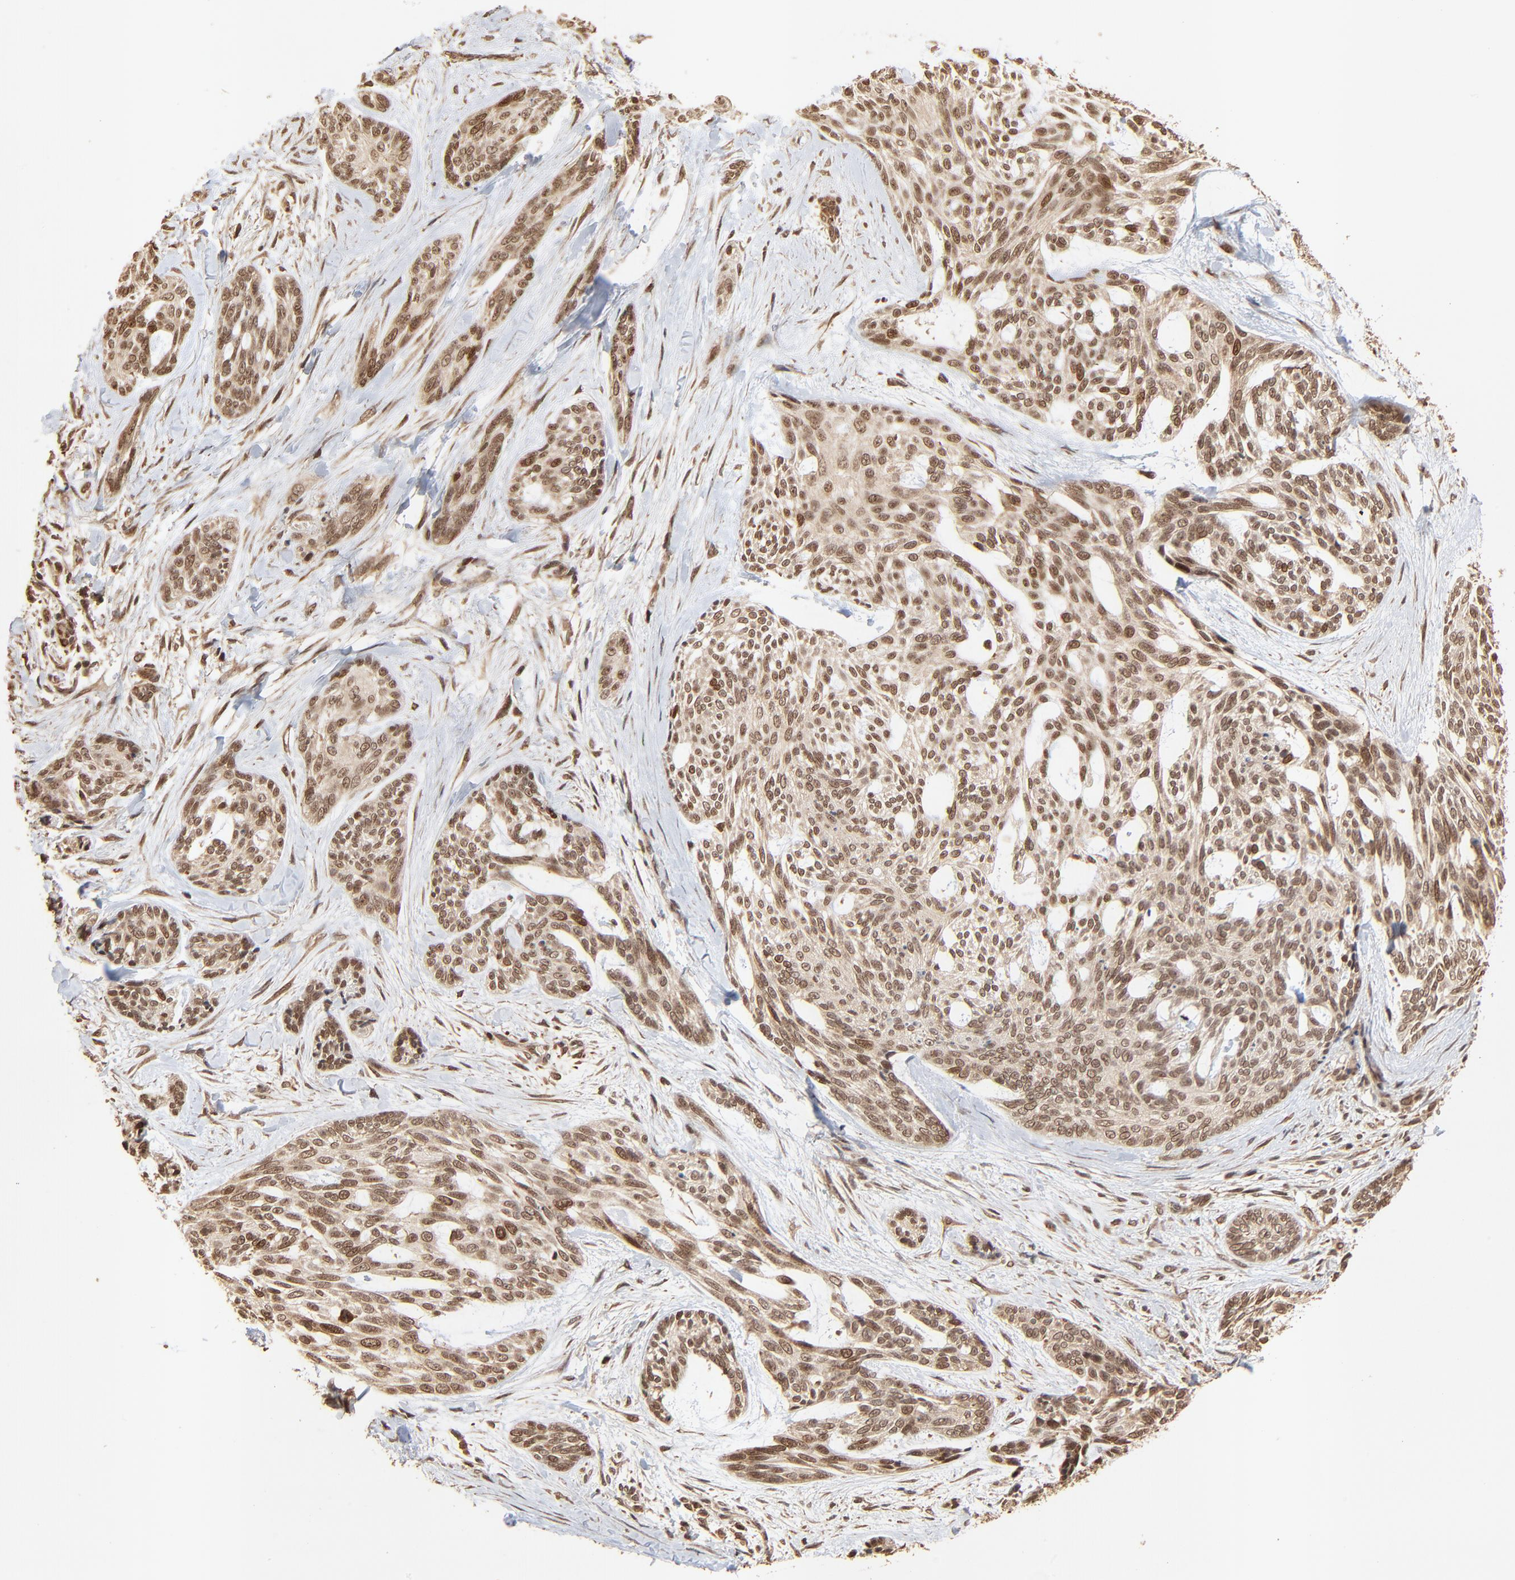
{"staining": {"intensity": "moderate", "quantity": ">75%", "location": "cytoplasmic/membranous,nuclear"}, "tissue": "skin cancer", "cell_type": "Tumor cells", "image_type": "cancer", "snomed": [{"axis": "morphology", "description": "Normal tissue, NOS"}, {"axis": "morphology", "description": "Basal cell carcinoma"}, {"axis": "topography", "description": "Skin"}], "caption": "Moderate cytoplasmic/membranous and nuclear positivity is seen in approximately >75% of tumor cells in skin basal cell carcinoma.", "gene": "FAM227A", "patient": {"sex": "female", "age": 71}}